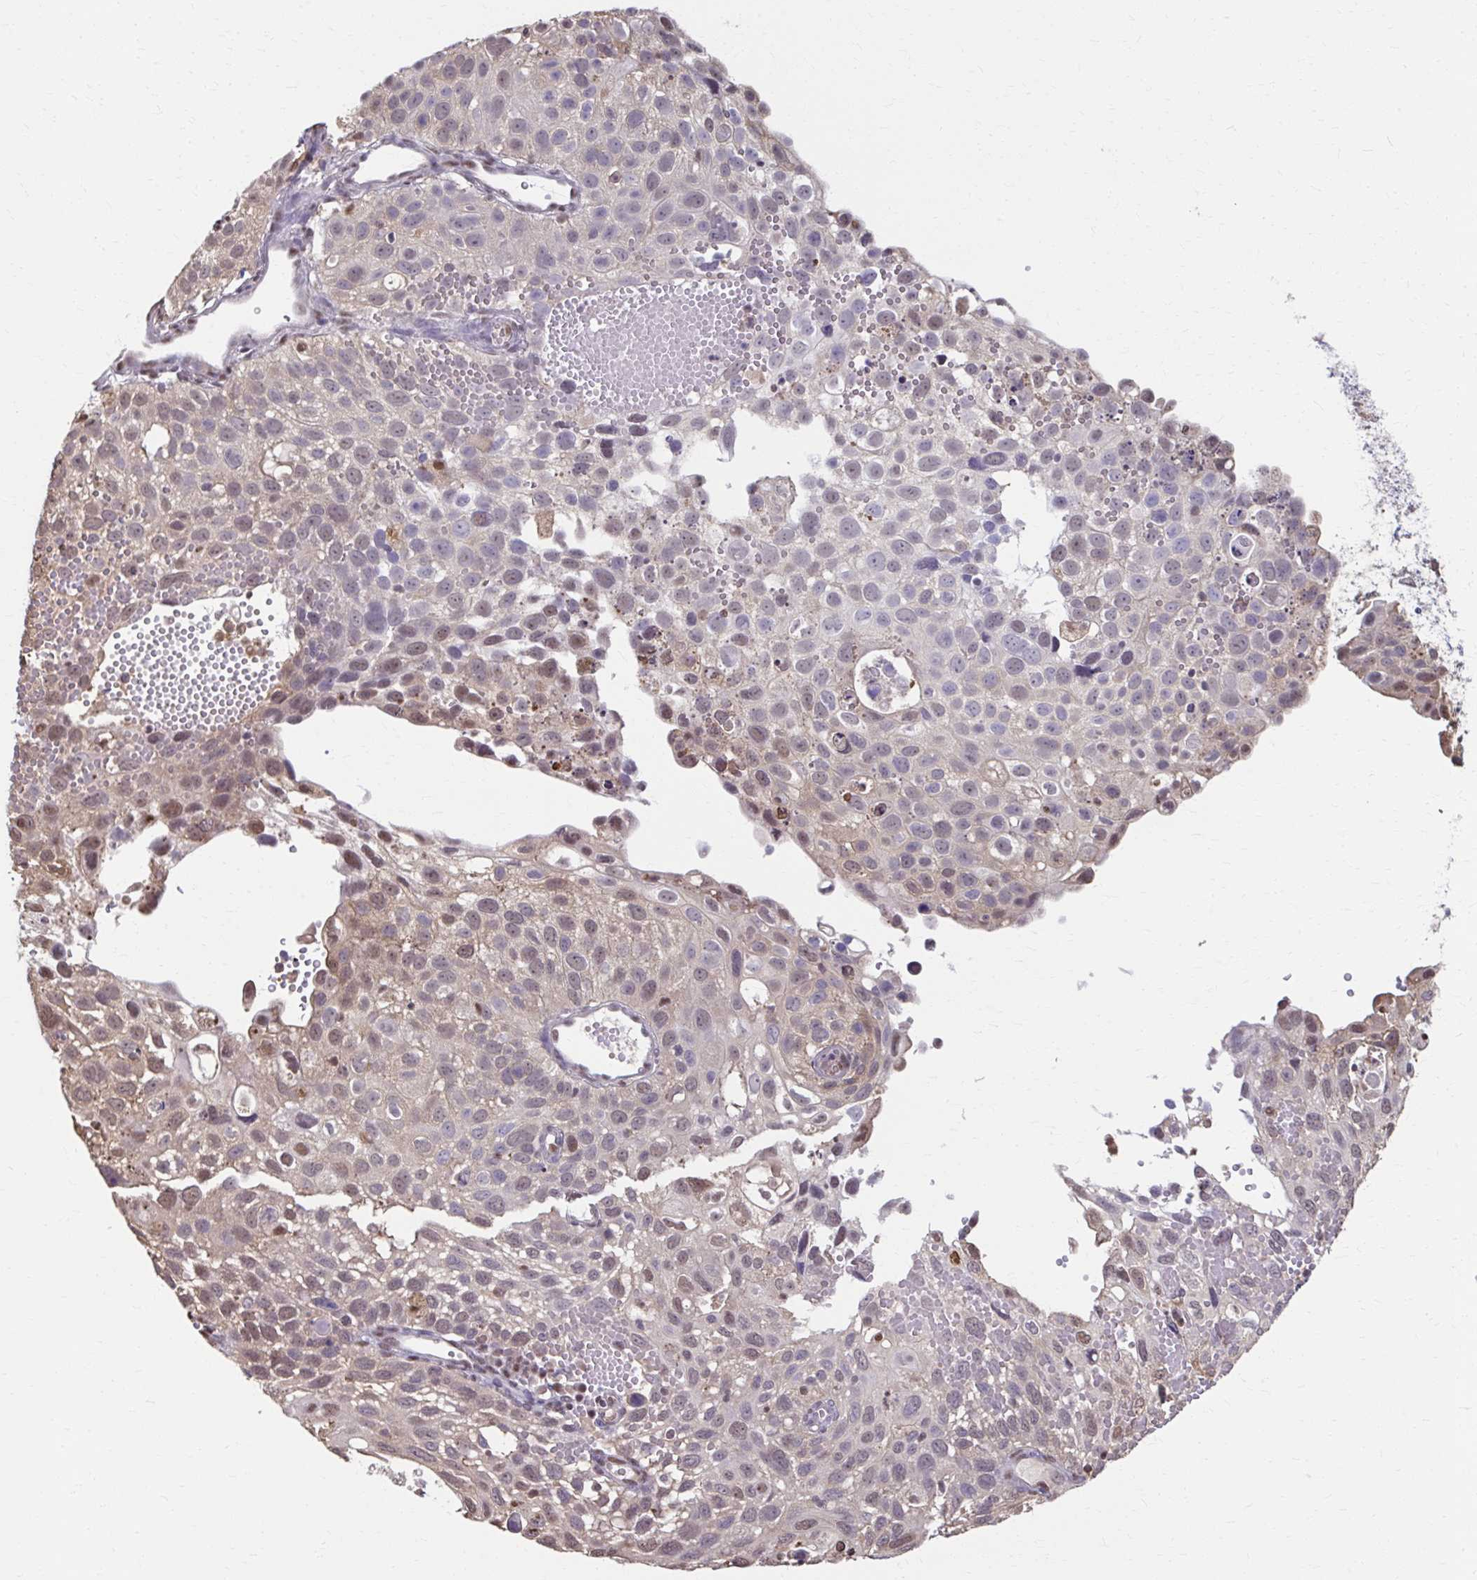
{"staining": {"intensity": "weak", "quantity": "<25%", "location": "nuclear"}, "tissue": "cervical cancer", "cell_type": "Tumor cells", "image_type": "cancer", "snomed": [{"axis": "morphology", "description": "Squamous cell carcinoma, NOS"}, {"axis": "topography", "description": "Cervix"}], "caption": "Immunohistochemistry image of human cervical cancer stained for a protein (brown), which shows no staining in tumor cells.", "gene": "ING4", "patient": {"sex": "female", "age": 70}}